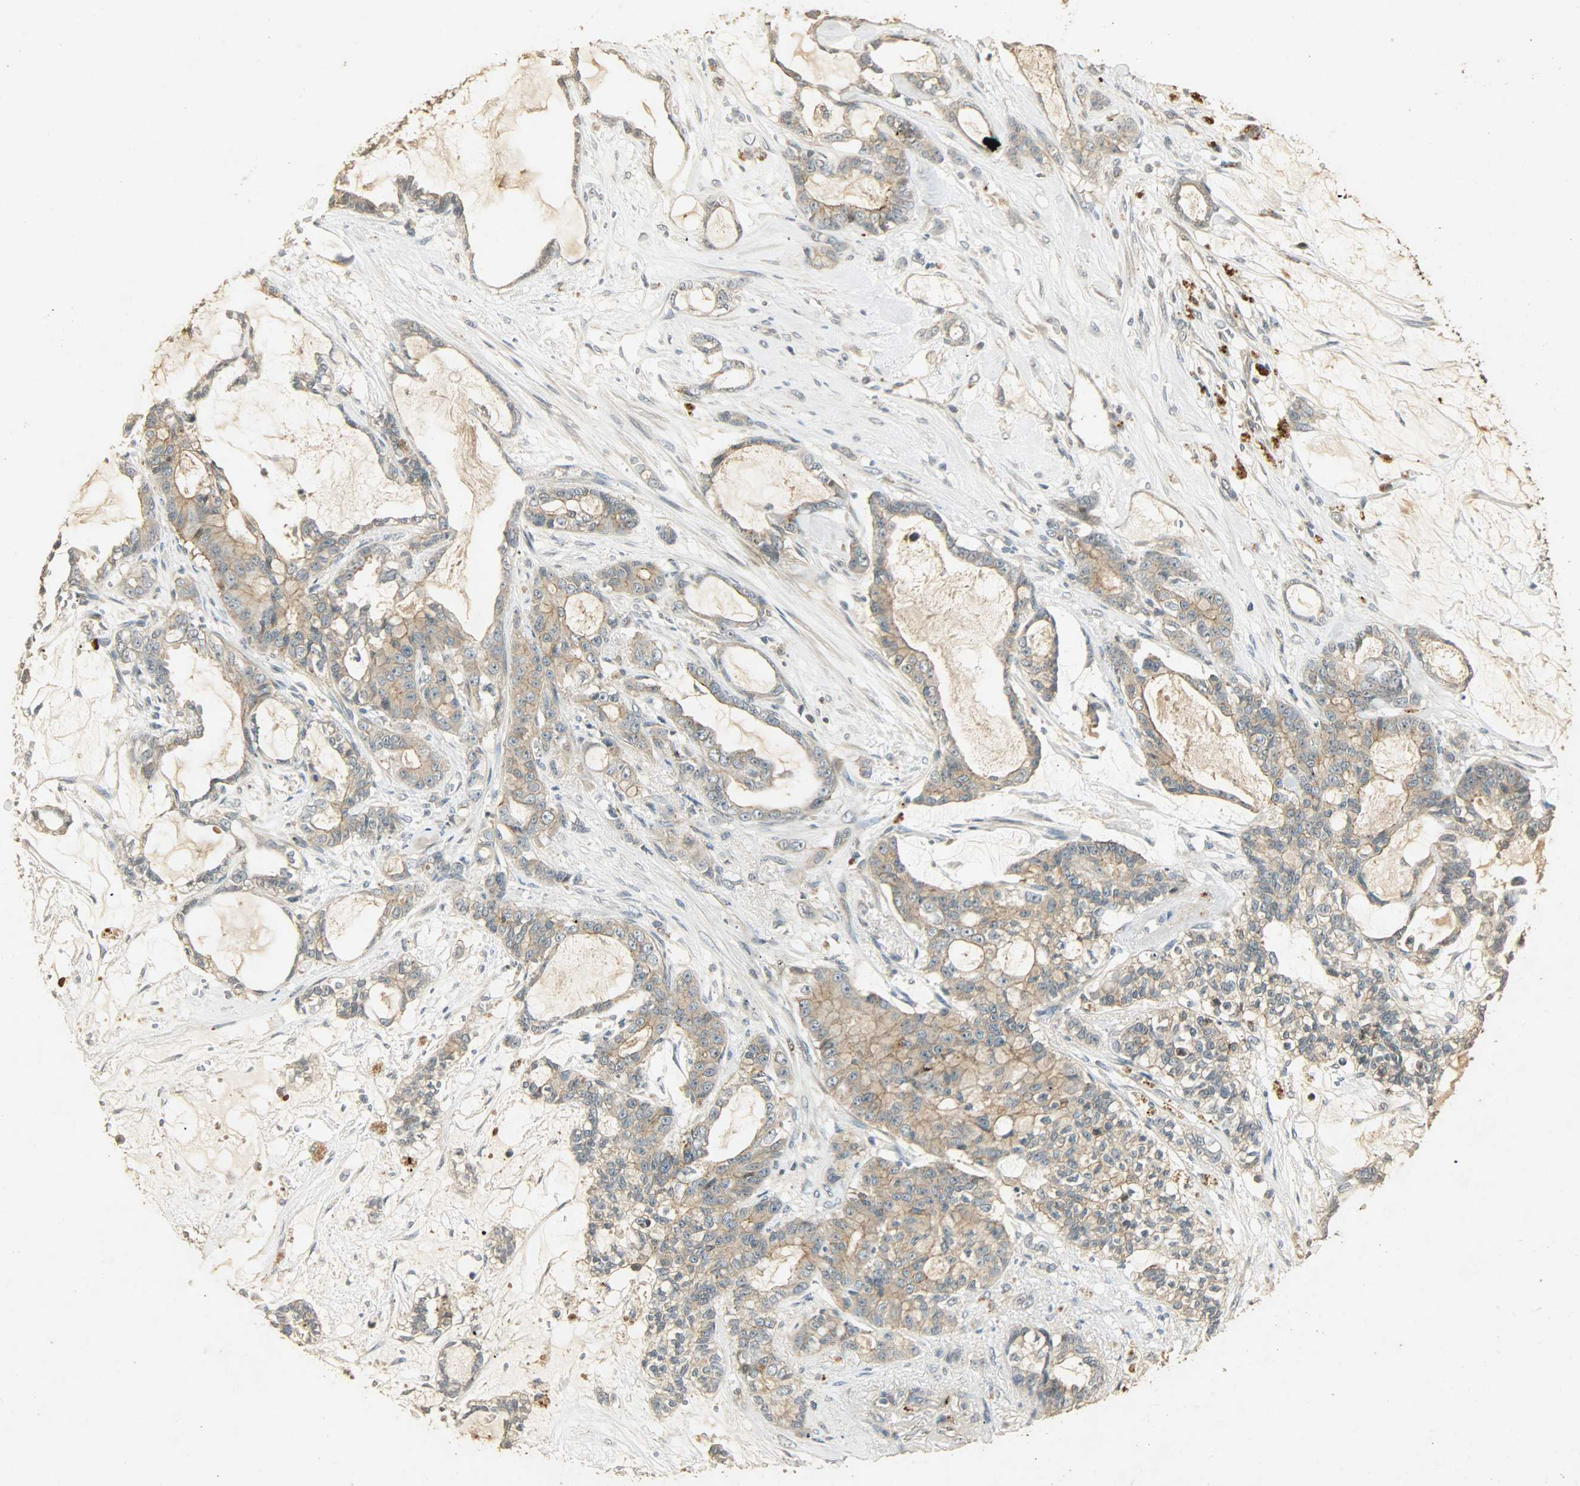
{"staining": {"intensity": "weak", "quantity": ">75%", "location": "cytoplasmic/membranous"}, "tissue": "pancreatic cancer", "cell_type": "Tumor cells", "image_type": "cancer", "snomed": [{"axis": "morphology", "description": "Adenocarcinoma, NOS"}, {"axis": "topography", "description": "Pancreas"}], "caption": "High-power microscopy captured an IHC micrograph of pancreatic adenocarcinoma, revealing weak cytoplasmic/membranous positivity in approximately >75% of tumor cells.", "gene": "ATP2B1", "patient": {"sex": "female", "age": 73}}